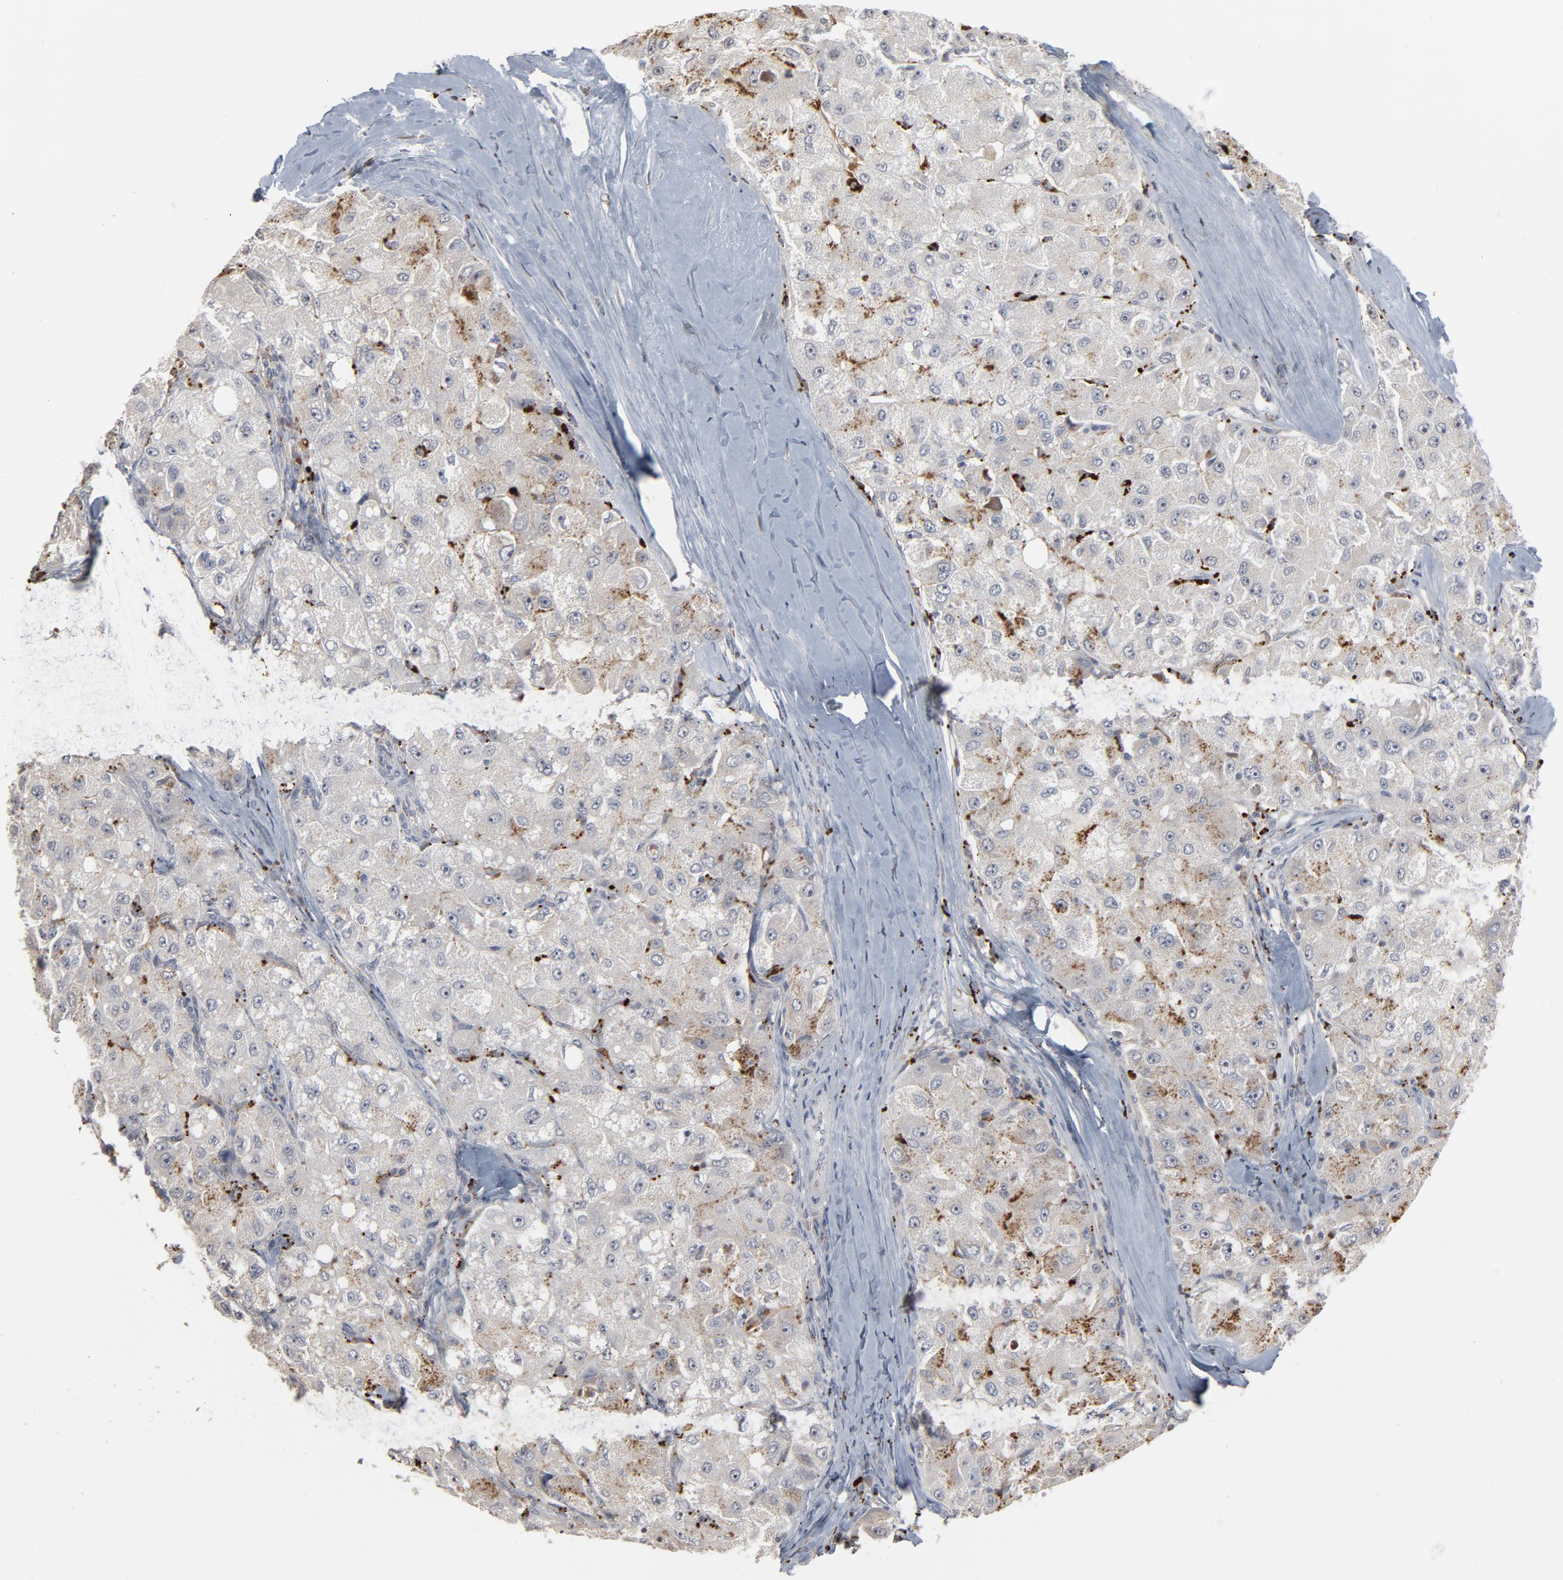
{"staining": {"intensity": "moderate", "quantity": "<25%", "location": "cytoplasmic/membranous"}, "tissue": "liver cancer", "cell_type": "Tumor cells", "image_type": "cancer", "snomed": [{"axis": "morphology", "description": "Carcinoma, Hepatocellular, NOS"}, {"axis": "topography", "description": "Liver"}], "caption": "This is a photomicrograph of immunohistochemistry staining of hepatocellular carcinoma (liver), which shows moderate staining in the cytoplasmic/membranous of tumor cells.", "gene": "POMT2", "patient": {"sex": "male", "age": 80}}